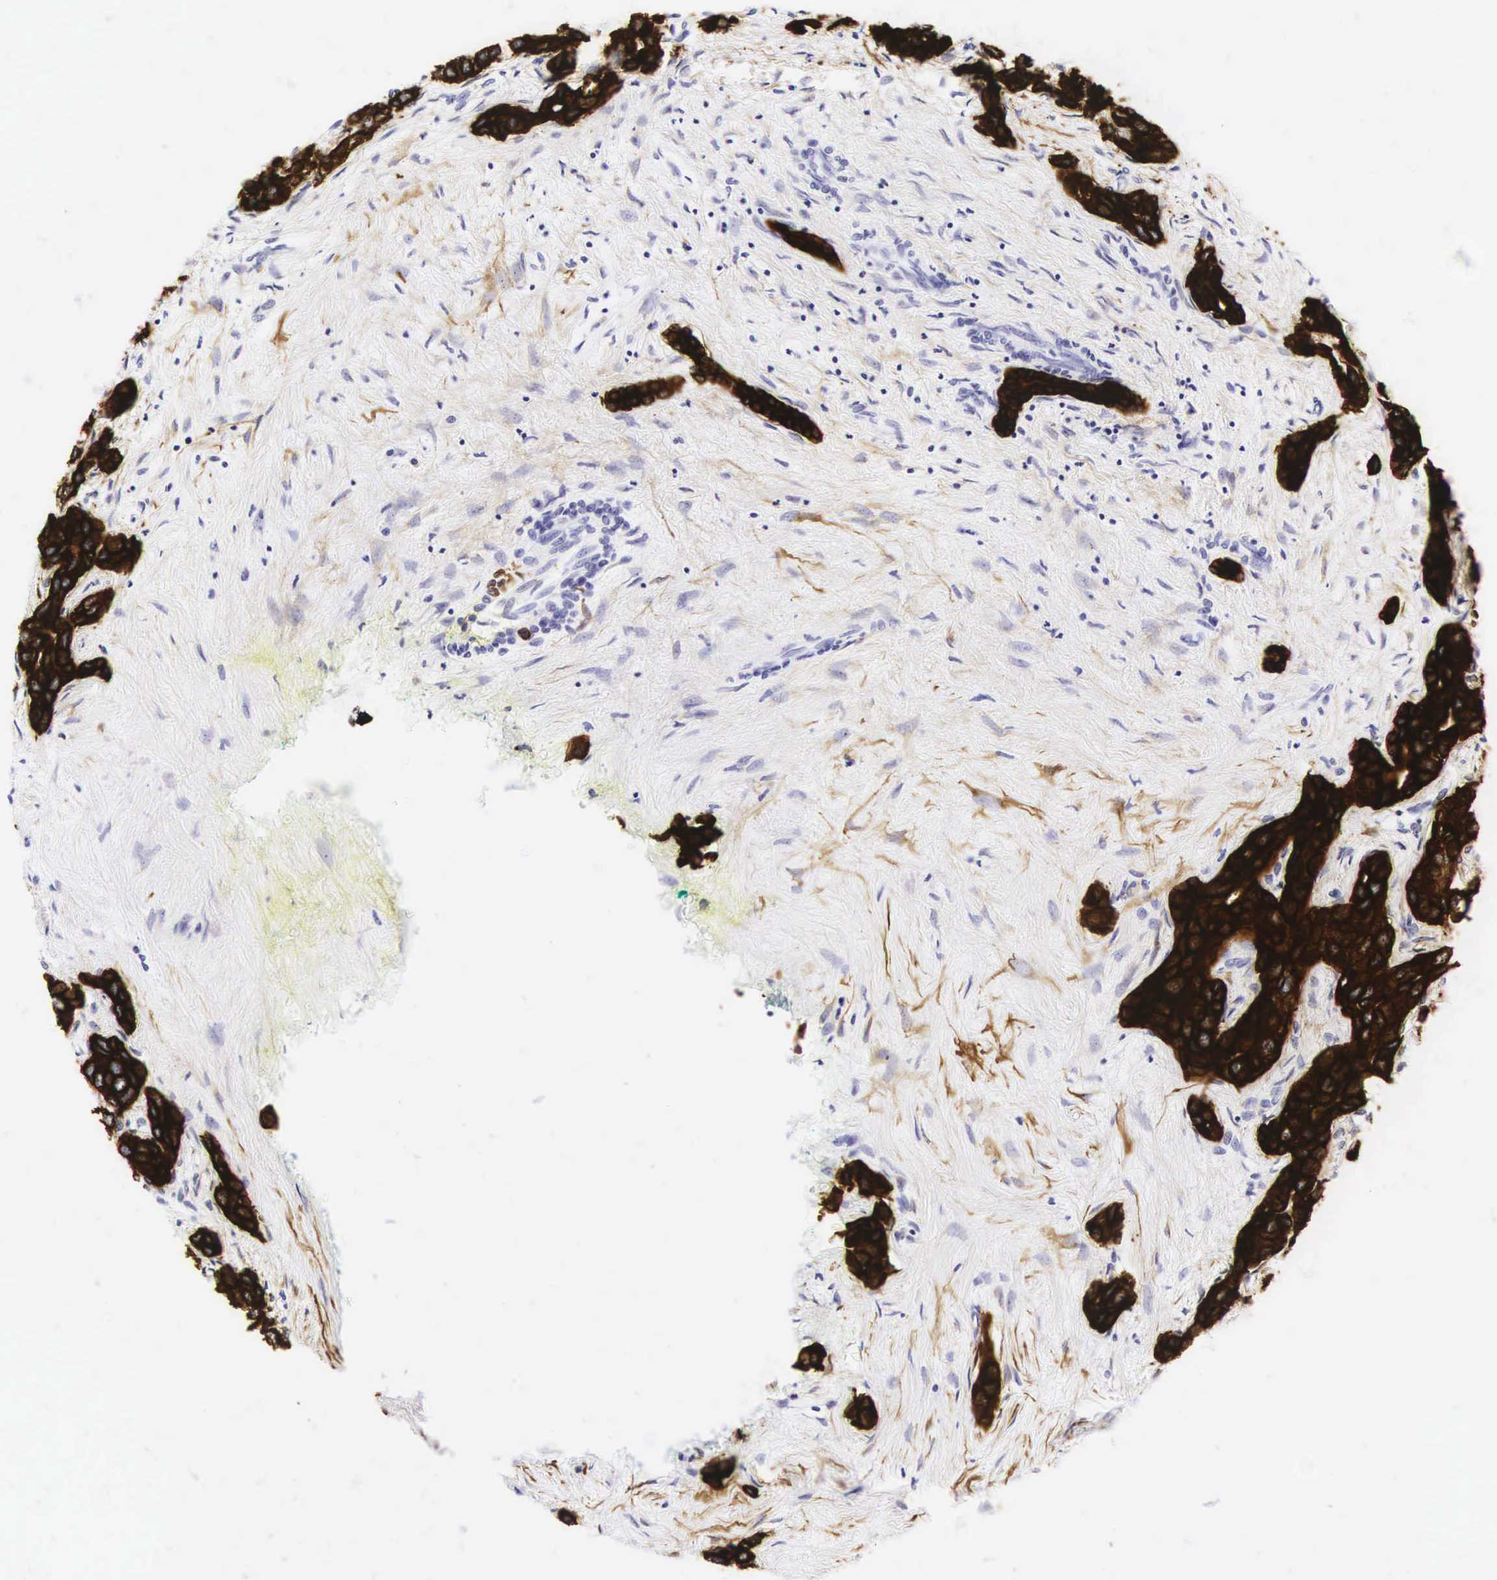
{"staining": {"intensity": "strong", "quantity": ">75%", "location": "cytoplasmic/membranous"}, "tissue": "liver cancer", "cell_type": "Tumor cells", "image_type": "cancer", "snomed": [{"axis": "morphology", "description": "Carcinoma, Hepatocellular, NOS"}, {"axis": "topography", "description": "Liver"}], "caption": "A high amount of strong cytoplasmic/membranous positivity is identified in about >75% of tumor cells in liver hepatocellular carcinoma tissue.", "gene": "KRT18", "patient": {"sex": "male", "age": 64}}